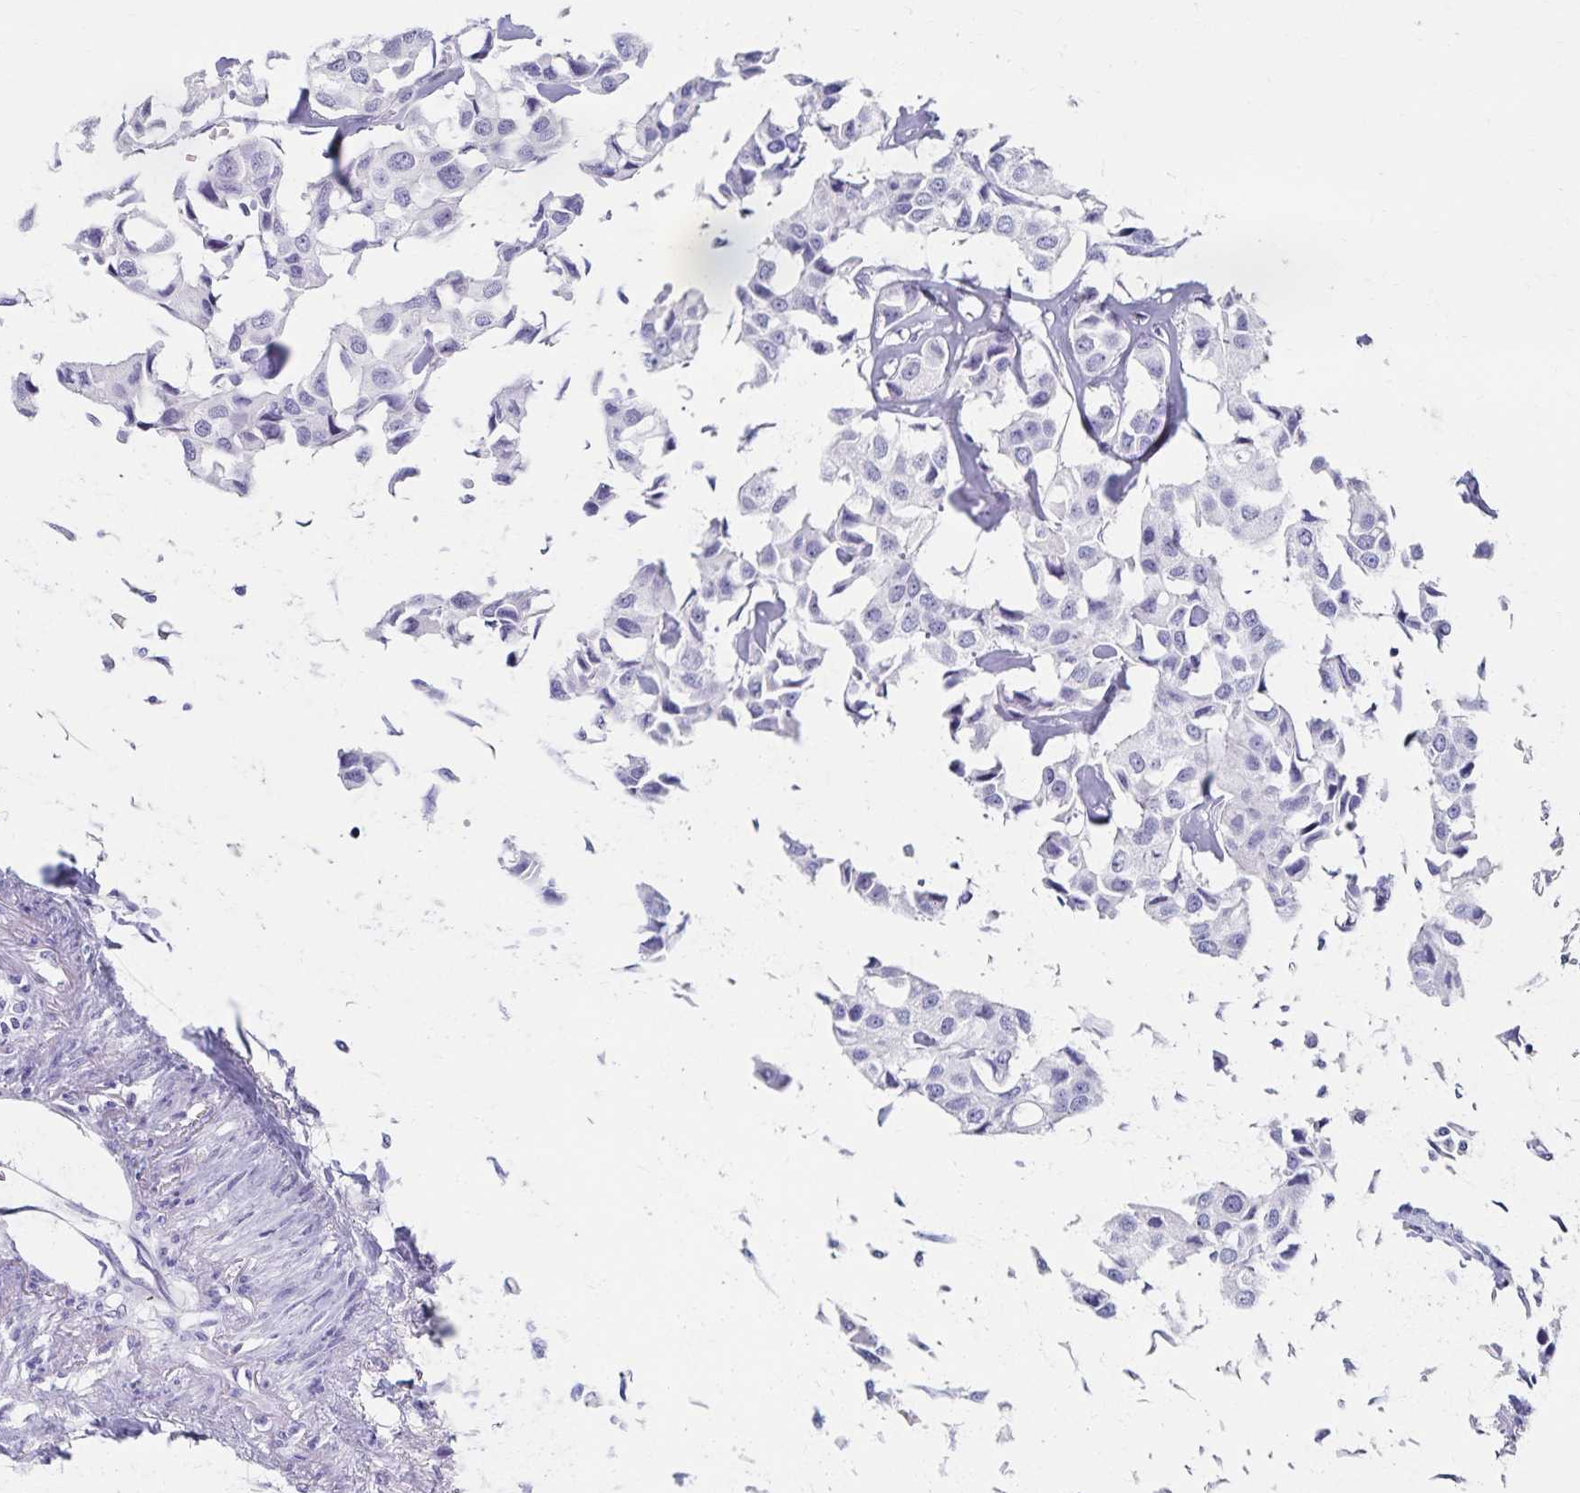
{"staining": {"intensity": "negative", "quantity": "none", "location": "none"}, "tissue": "breast cancer", "cell_type": "Tumor cells", "image_type": "cancer", "snomed": [{"axis": "morphology", "description": "Duct carcinoma"}, {"axis": "topography", "description": "Breast"}], "caption": "A micrograph of human intraductal carcinoma (breast) is negative for staining in tumor cells. (Brightfield microscopy of DAB (3,3'-diaminobenzidine) immunohistochemistry (IHC) at high magnification).", "gene": "C2orf50", "patient": {"sex": "female", "age": 80}}